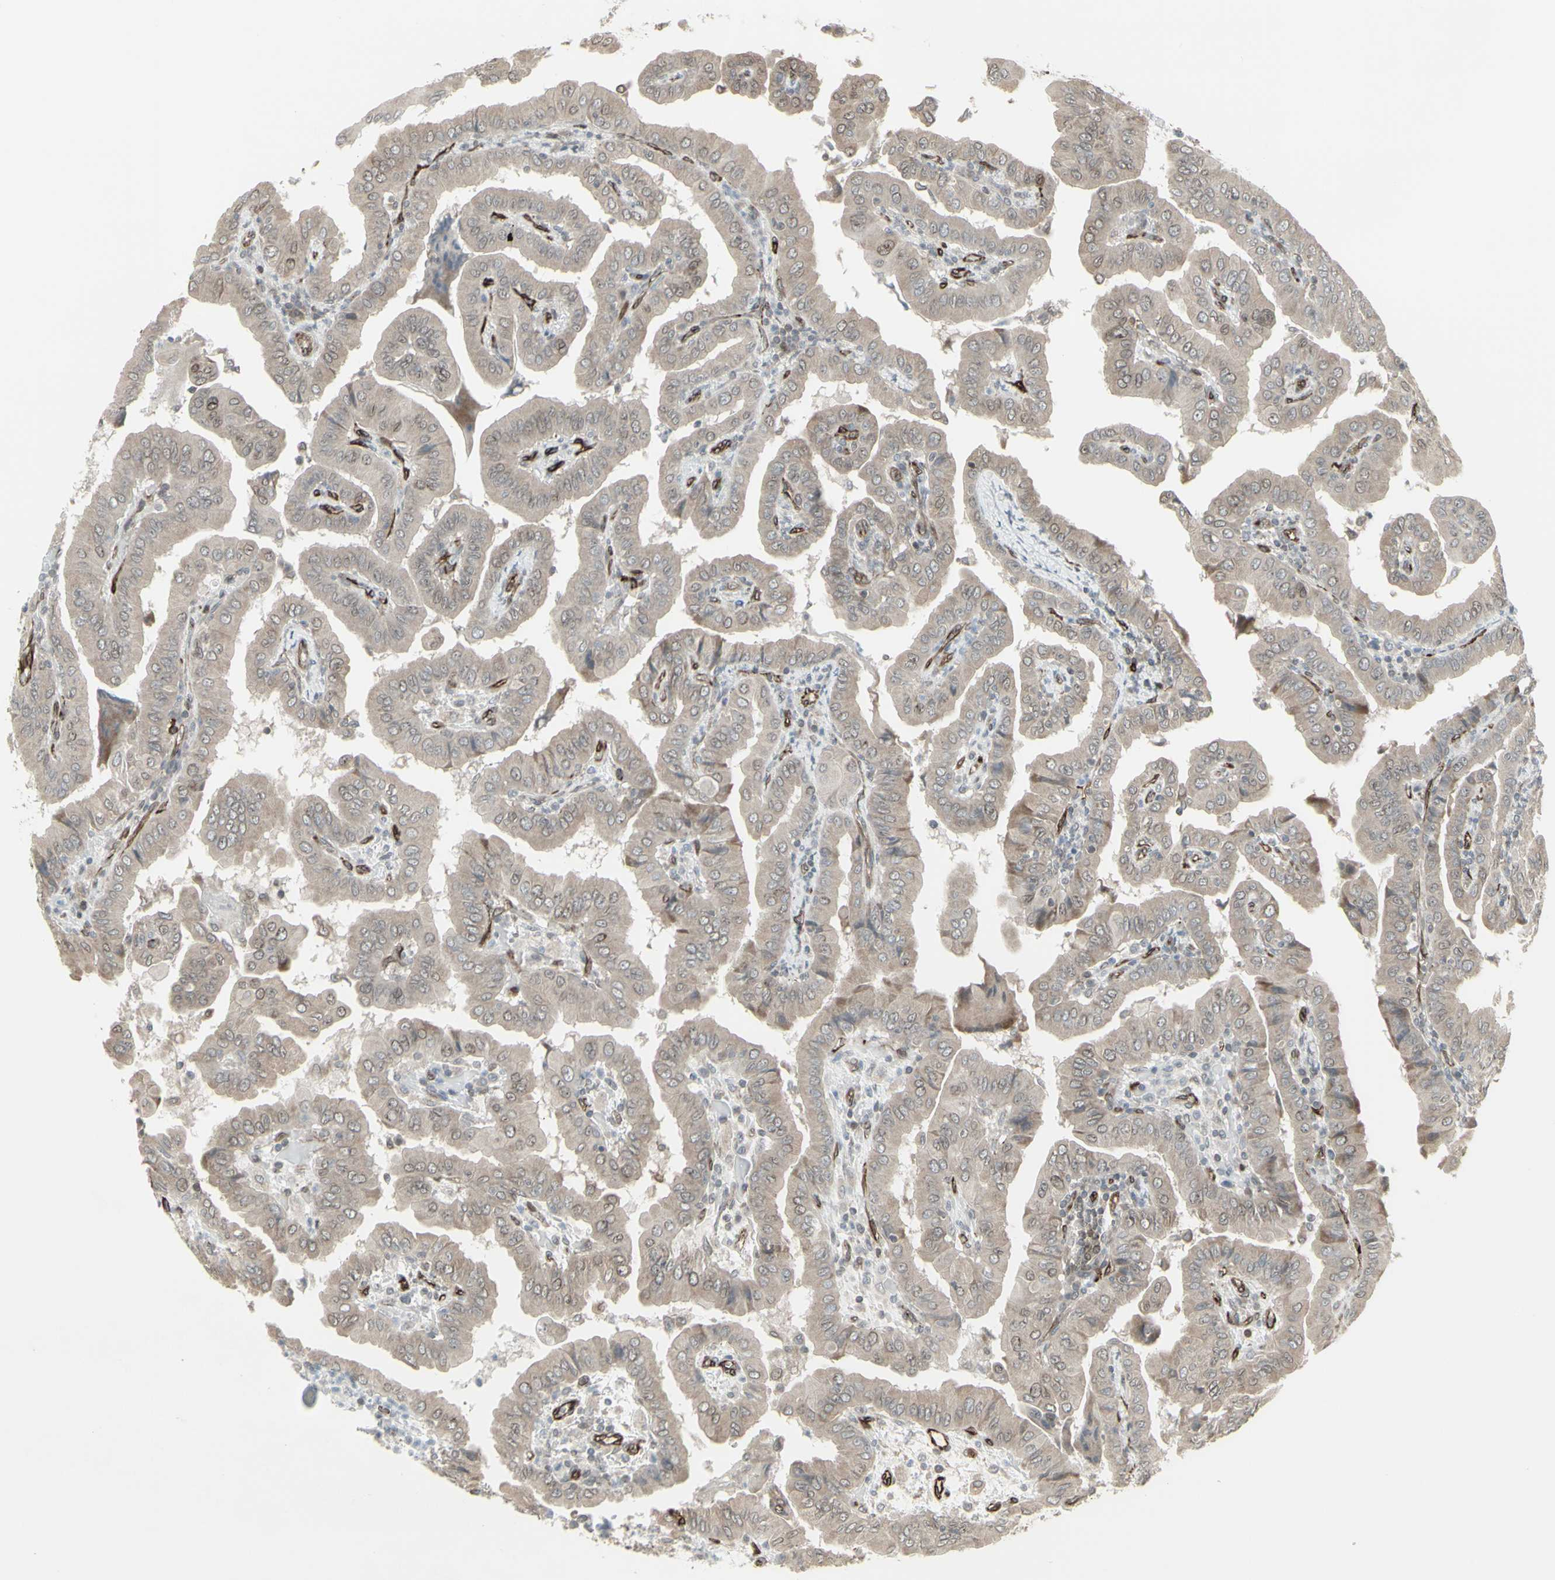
{"staining": {"intensity": "weak", "quantity": "25%-75%", "location": "cytoplasmic/membranous,nuclear"}, "tissue": "thyroid cancer", "cell_type": "Tumor cells", "image_type": "cancer", "snomed": [{"axis": "morphology", "description": "Papillary adenocarcinoma, NOS"}, {"axis": "topography", "description": "Thyroid gland"}], "caption": "A micrograph showing weak cytoplasmic/membranous and nuclear expression in approximately 25%-75% of tumor cells in papillary adenocarcinoma (thyroid), as visualized by brown immunohistochemical staining.", "gene": "DTX3L", "patient": {"sex": "male", "age": 33}}